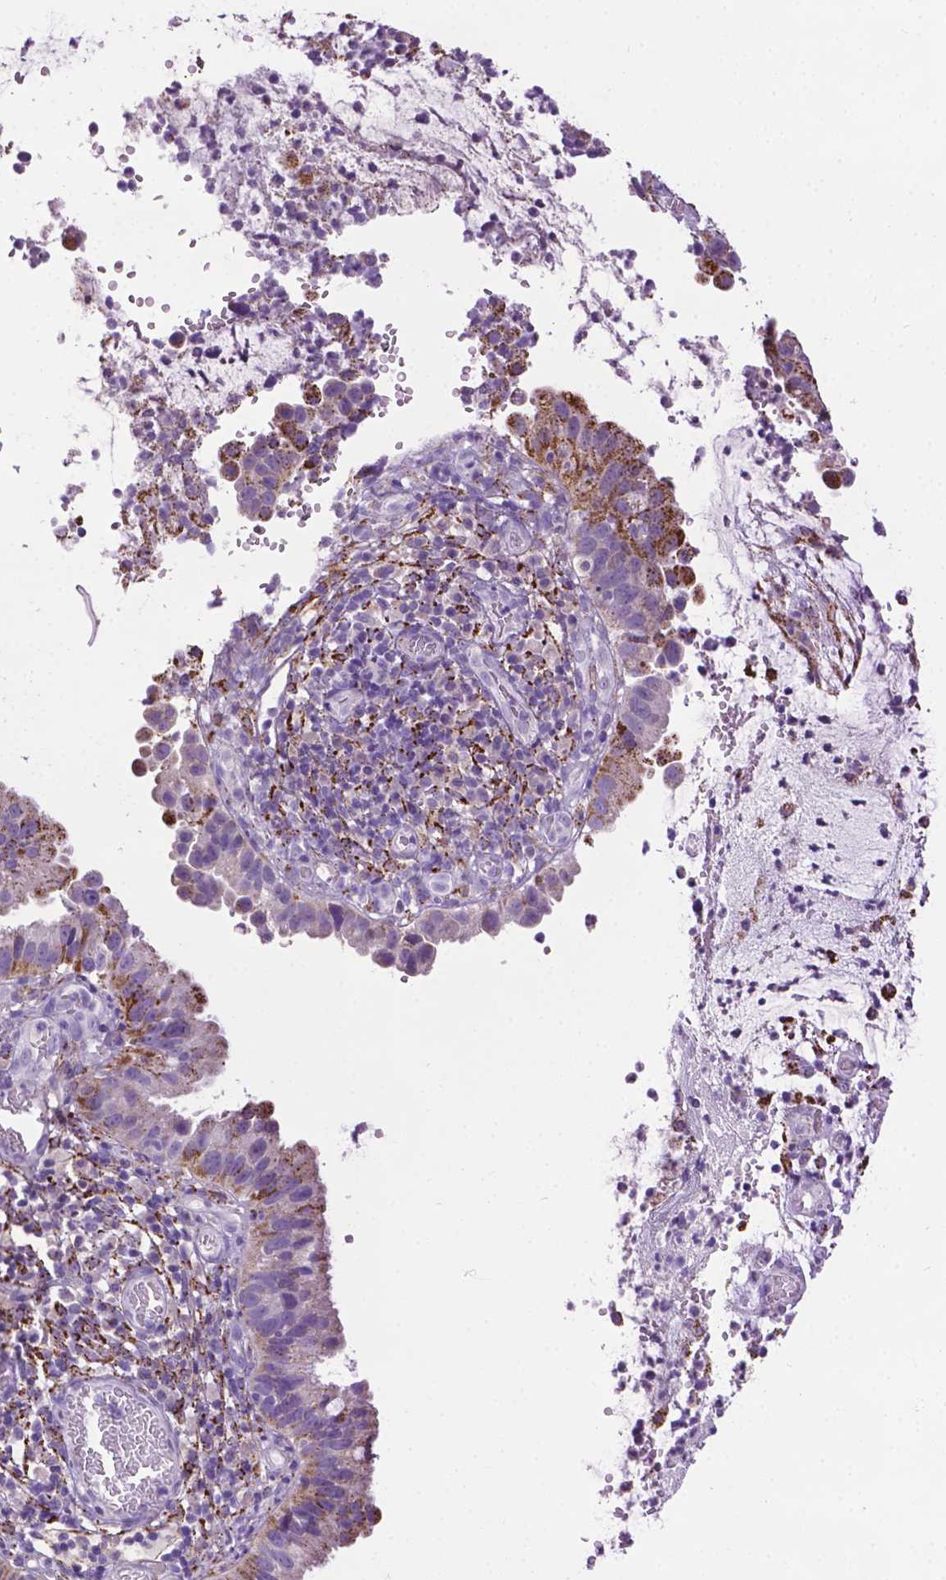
{"staining": {"intensity": "moderate", "quantity": "25%-75%", "location": "cytoplasmic/membranous"}, "tissue": "cervical cancer", "cell_type": "Tumor cells", "image_type": "cancer", "snomed": [{"axis": "morphology", "description": "Adenocarcinoma, NOS"}, {"axis": "topography", "description": "Cervix"}], "caption": "Immunohistochemical staining of cervical cancer reveals medium levels of moderate cytoplasmic/membranous positivity in approximately 25%-75% of tumor cells.", "gene": "TMEM132E", "patient": {"sex": "female", "age": 34}}